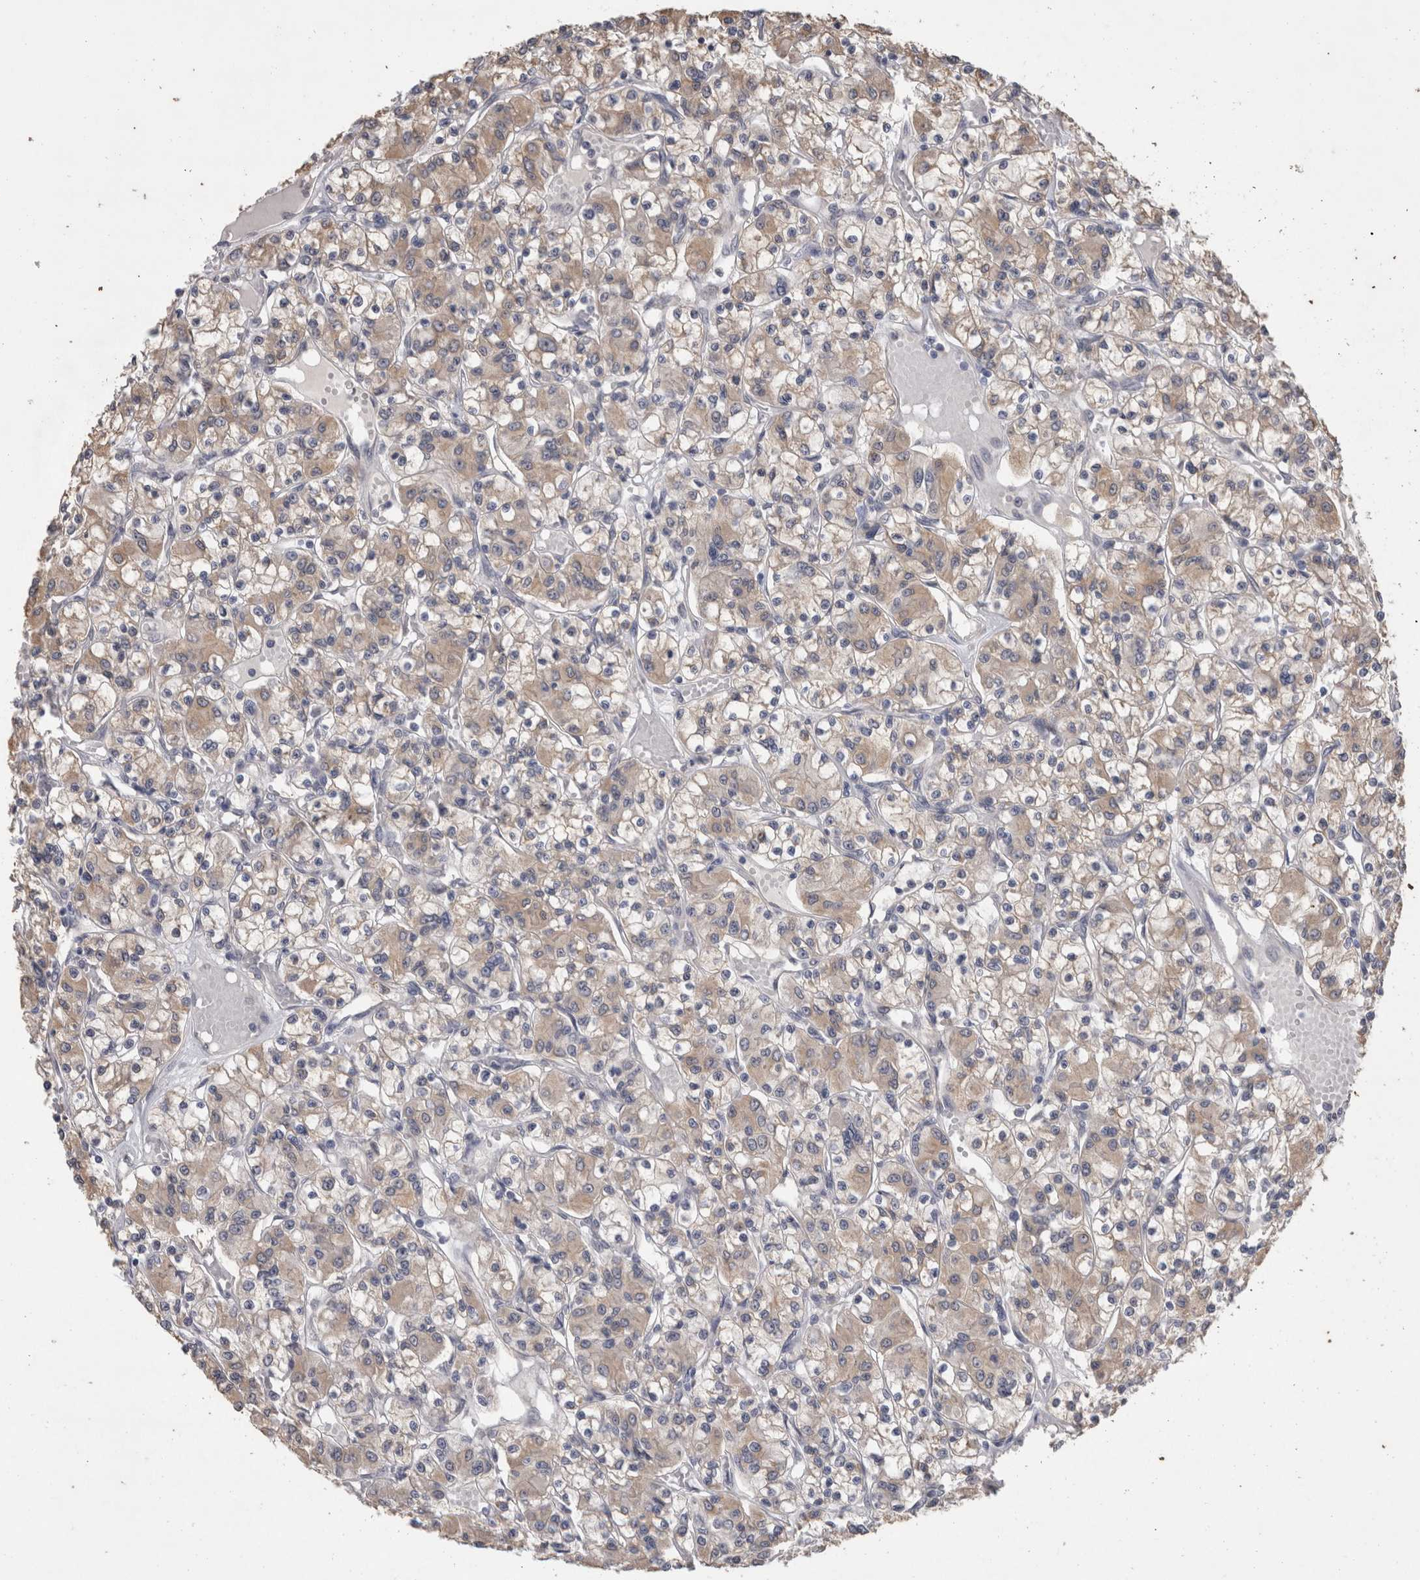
{"staining": {"intensity": "weak", "quantity": ">75%", "location": "cytoplasmic/membranous"}, "tissue": "renal cancer", "cell_type": "Tumor cells", "image_type": "cancer", "snomed": [{"axis": "morphology", "description": "Adenocarcinoma, NOS"}, {"axis": "topography", "description": "Kidney"}], "caption": "Tumor cells exhibit low levels of weak cytoplasmic/membranous staining in approximately >75% of cells in renal cancer. Using DAB (brown) and hematoxylin (blue) stains, captured at high magnification using brightfield microscopy.", "gene": "FHOD3", "patient": {"sex": "female", "age": 59}}